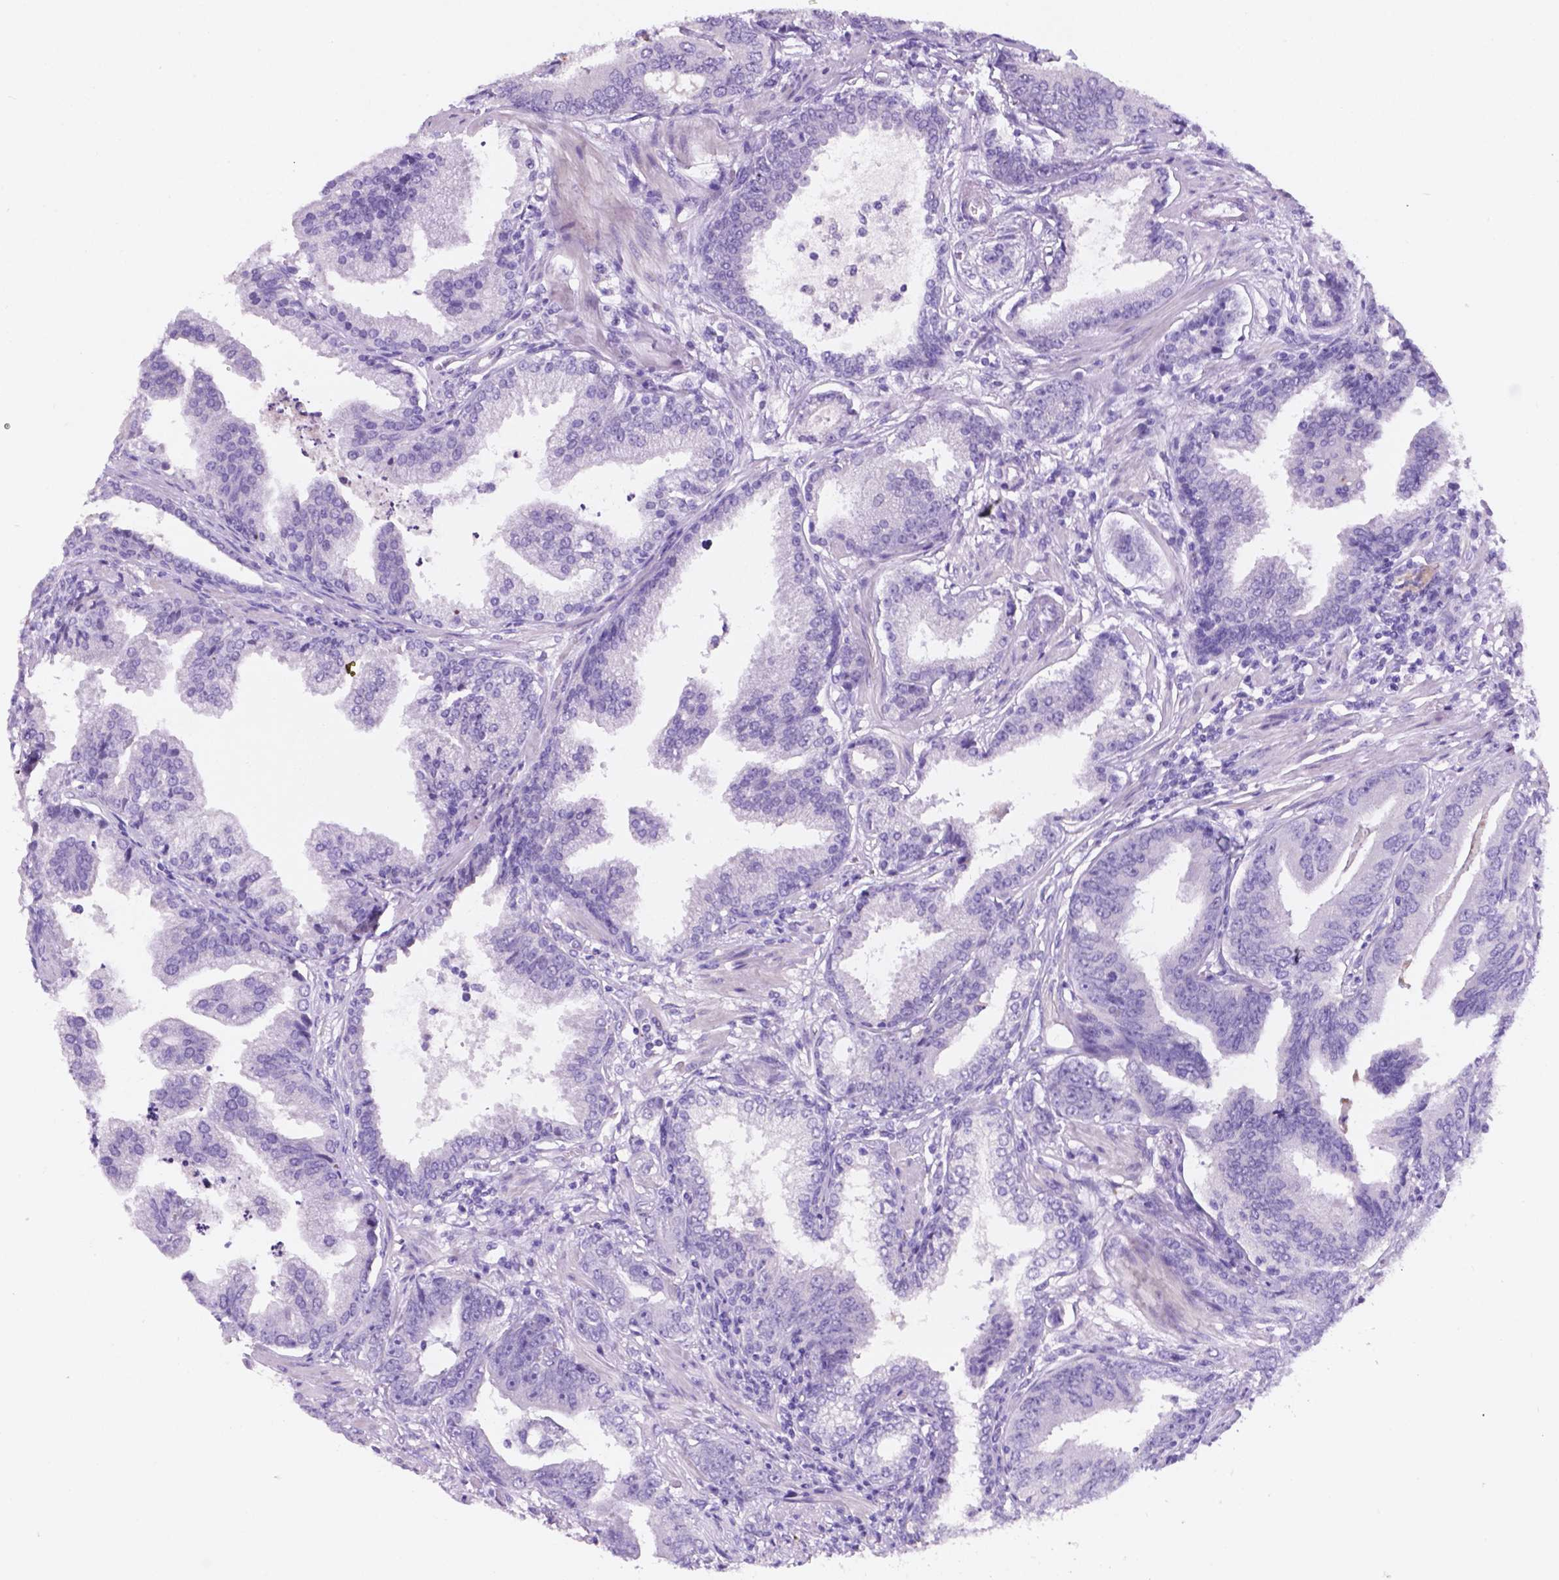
{"staining": {"intensity": "negative", "quantity": "none", "location": "none"}, "tissue": "prostate cancer", "cell_type": "Tumor cells", "image_type": "cancer", "snomed": [{"axis": "morphology", "description": "Adenocarcinoma, NOS"}, {"axis": "topography", "description": "Prostate"}], "caption": "Human prostate cancer stained for a protein using immunohistochemistry reveals no positivity in tumor cells.", "gene": "EBLN2", "patient": {"sex": "male", "age": 64}}